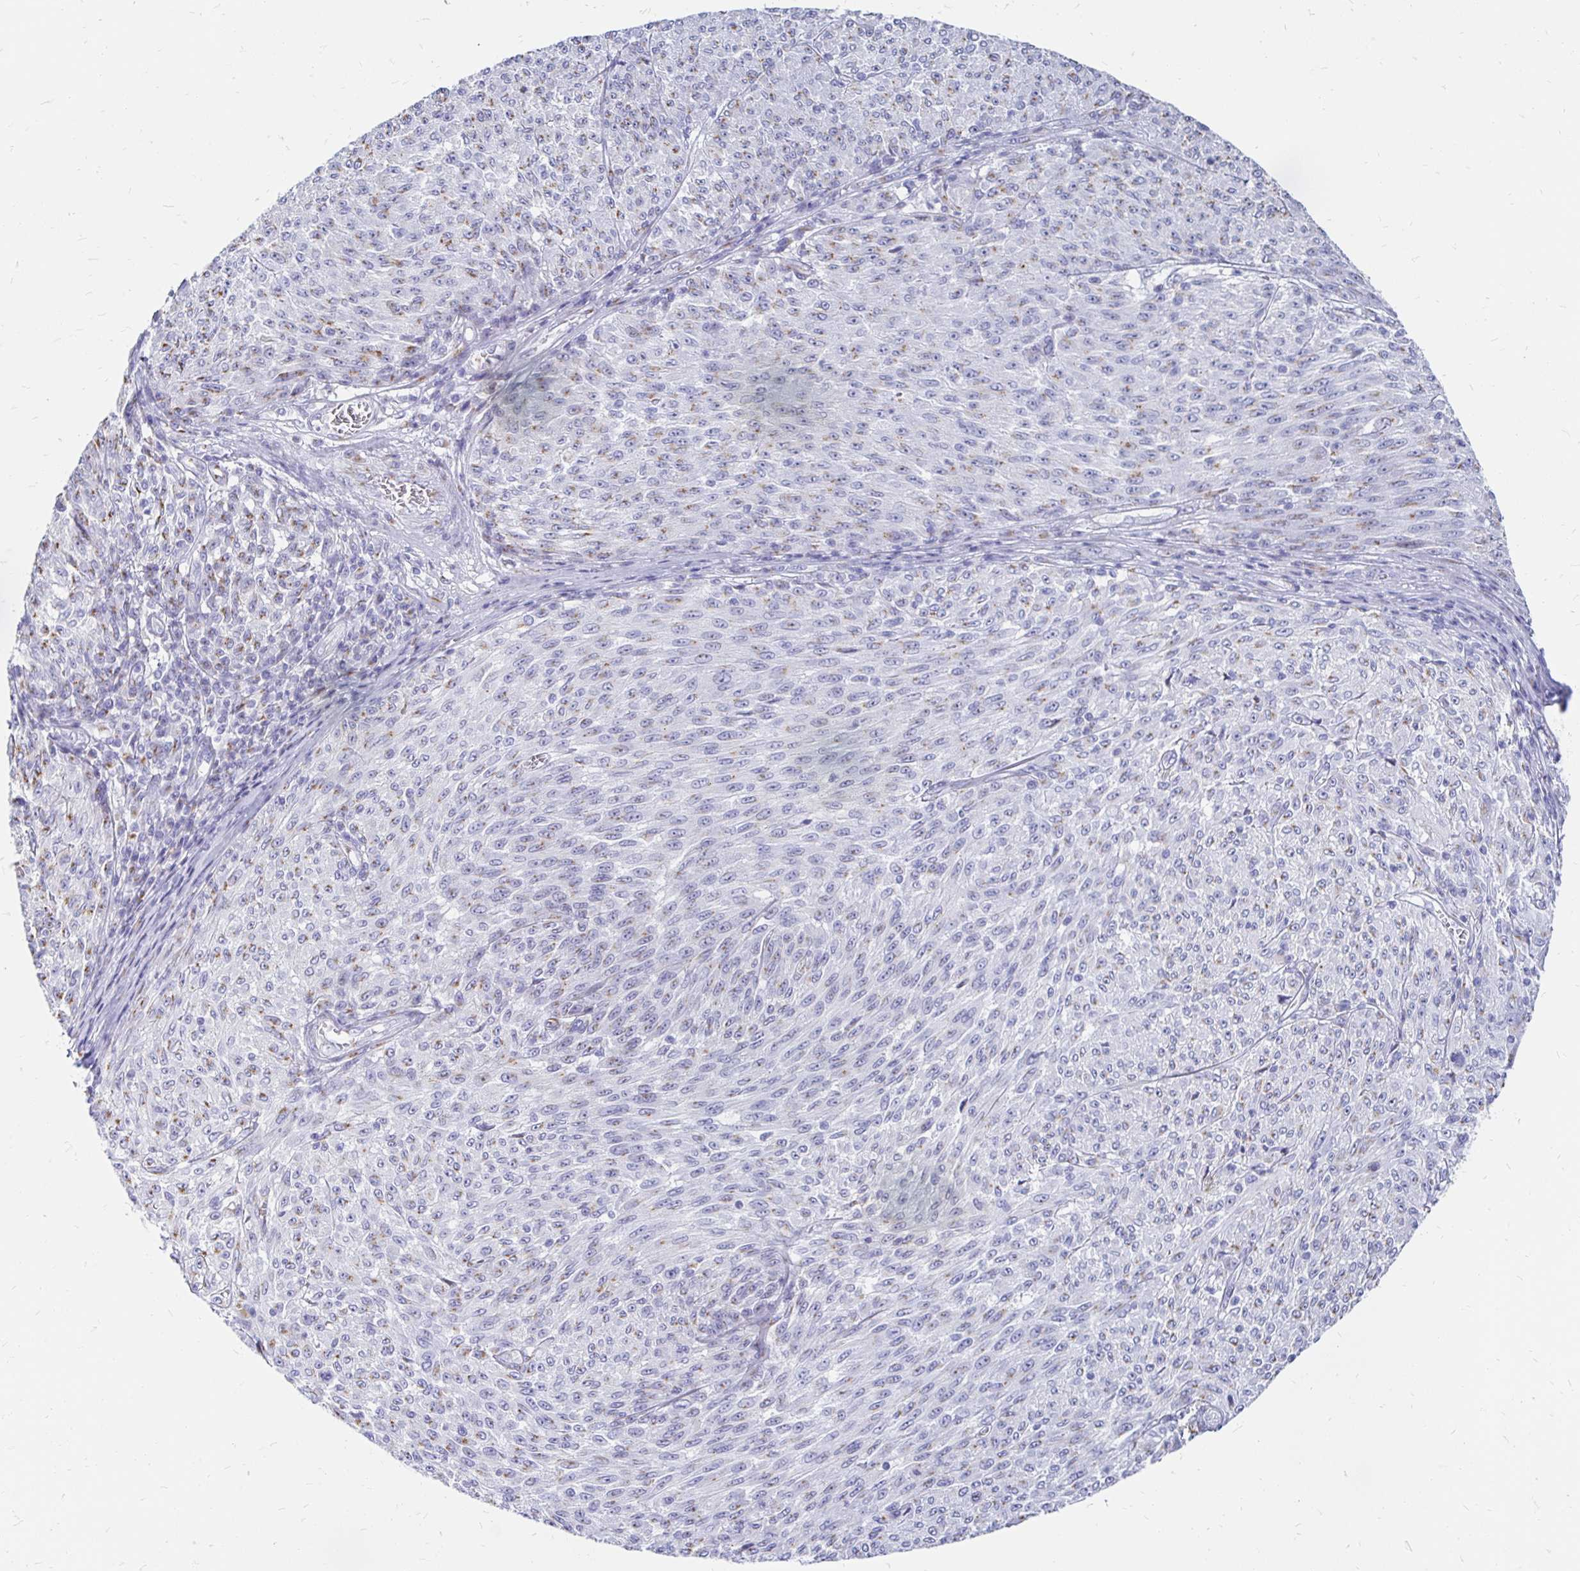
{"staining": {"intensity": "weak", "quantity": "<25%", "location": "cytoplasmic/membranous"}, "tissue": "melanoma", "cell_type": "Tumor cells", "image_type": "cancer", "snomed": [{"axis": "morphology", "description": "Malignant melanoma, NOS"}, {"axis": "topography", "description": "Skin"}], "caption": "Micrograph shows no significant protein positivity in tumor cells of malignant melanoma.", "gene": "PAGE4", "patient": {"sex": "male", "age": 85}}